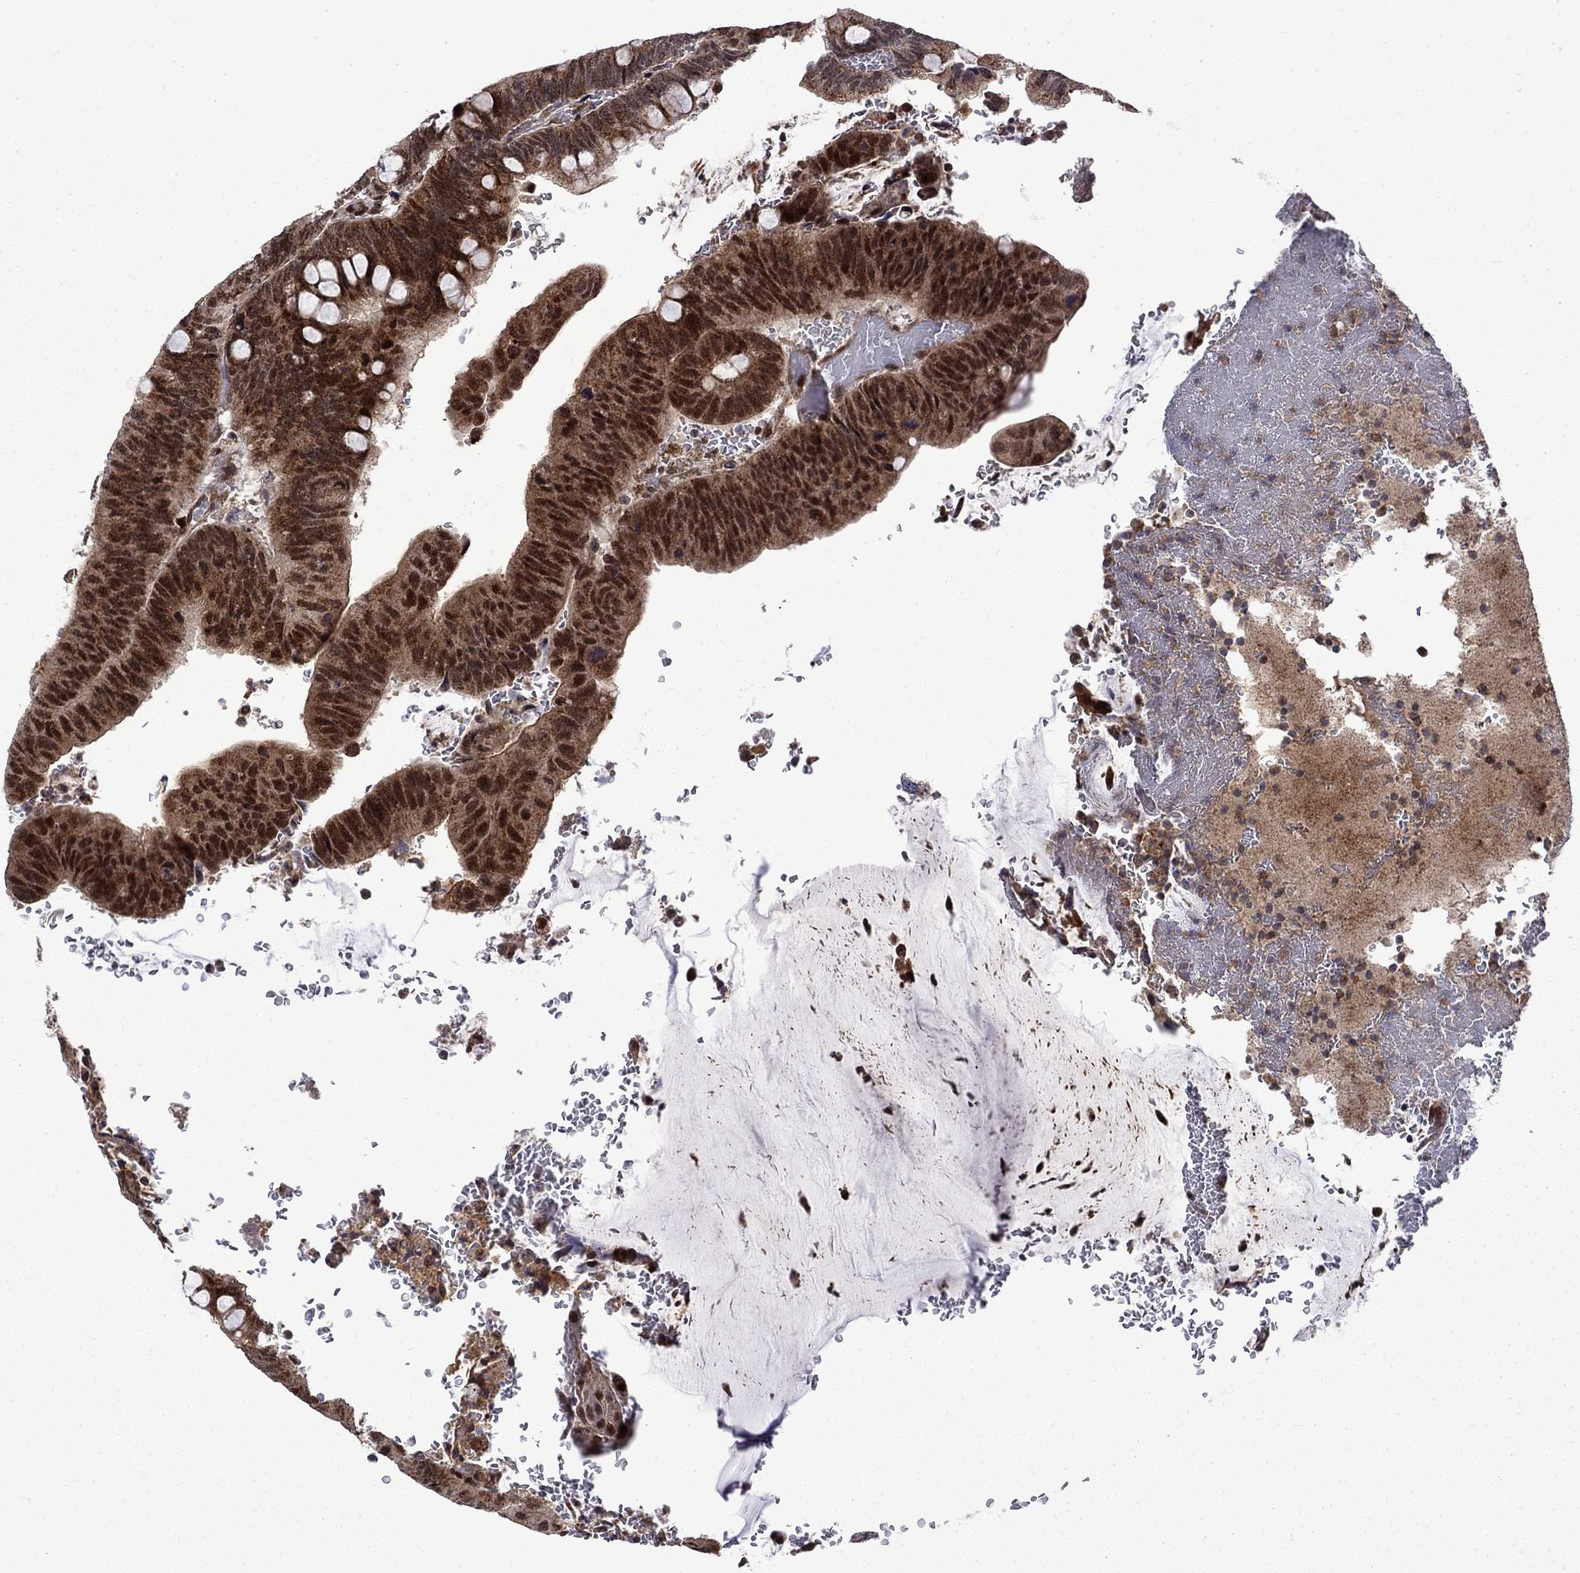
{"staining": {"intensity": "moderate", "quantity": ">75%", "location": "cytoplasmic/membranous,nuclear"}, "tissue": "colorectal cancer", "cell_type": "Tumor cells", "image_type": "cancer", "snomed": [{"axis": "morphology", "description": "Normal tissue, NOS"}, {"axis": "morphology", "description": "Adenocarcinoma, NOS"}, {"axis": "topography", "description": "Rectum"}], "caption": "Protein staining displays moderate cytoplasmic/membranous and nuclear positivity in approximately >75% of tumor cells in adenocarcinoma (colorectal).", "gene": "KPNA3", "patient": {"sex": "male", "age": 92}}